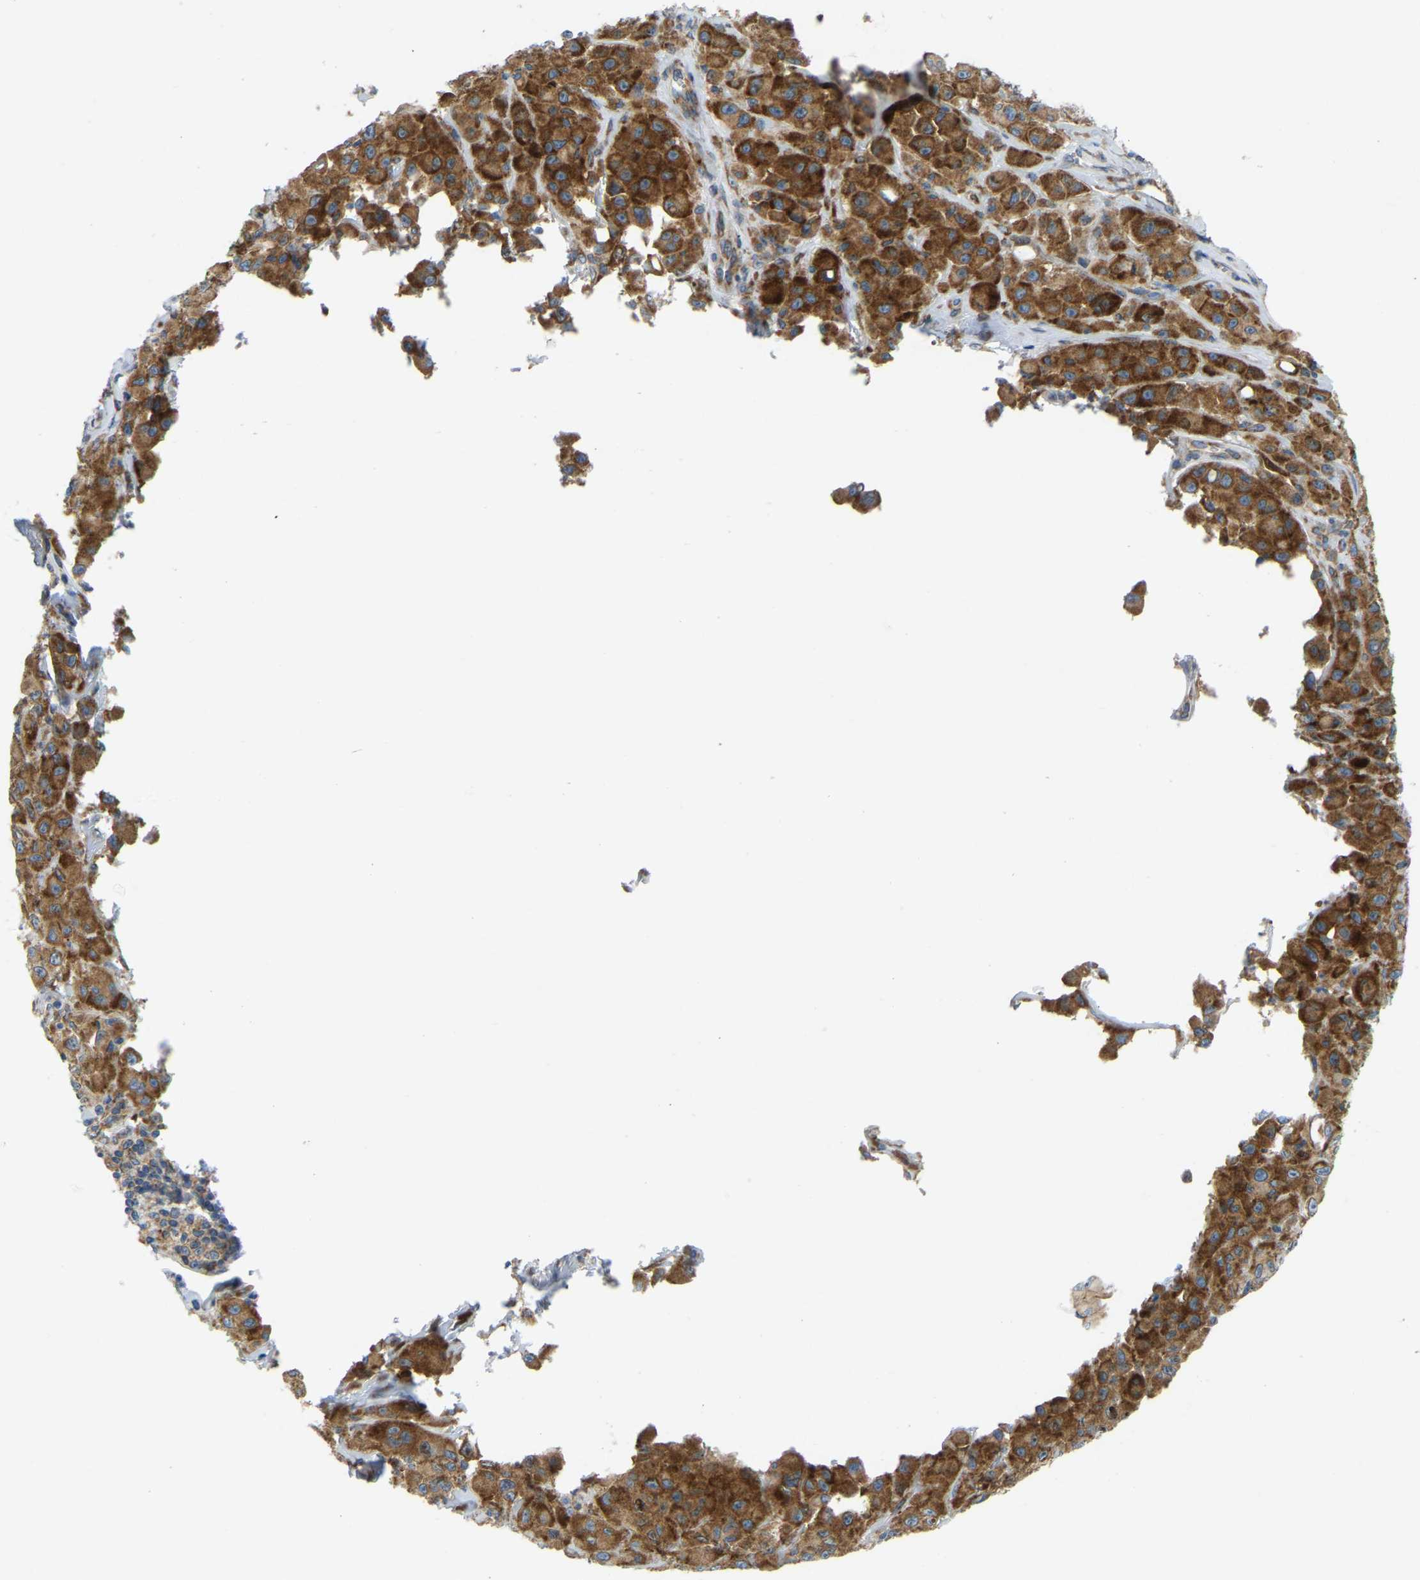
{"staining": {"intensity": "strong", "quantity": ">75%", "location": "cytoplasmic/membranous"}, "tissue": "melanoma", "cell_type": "Tumor cells", "image_type": "cancer", "snomed": [{"axis": "morphology", "description": "Malignant melanoma, NOS"}, {"axis": "topography", "description": "Skin"}], "caption": "Strong cytoplasmic/membranous expression is identified in approximately >75% of tumor cells in melanoma.", "gene": "SND1", "patient": {"sex": "male", "age": 84}}